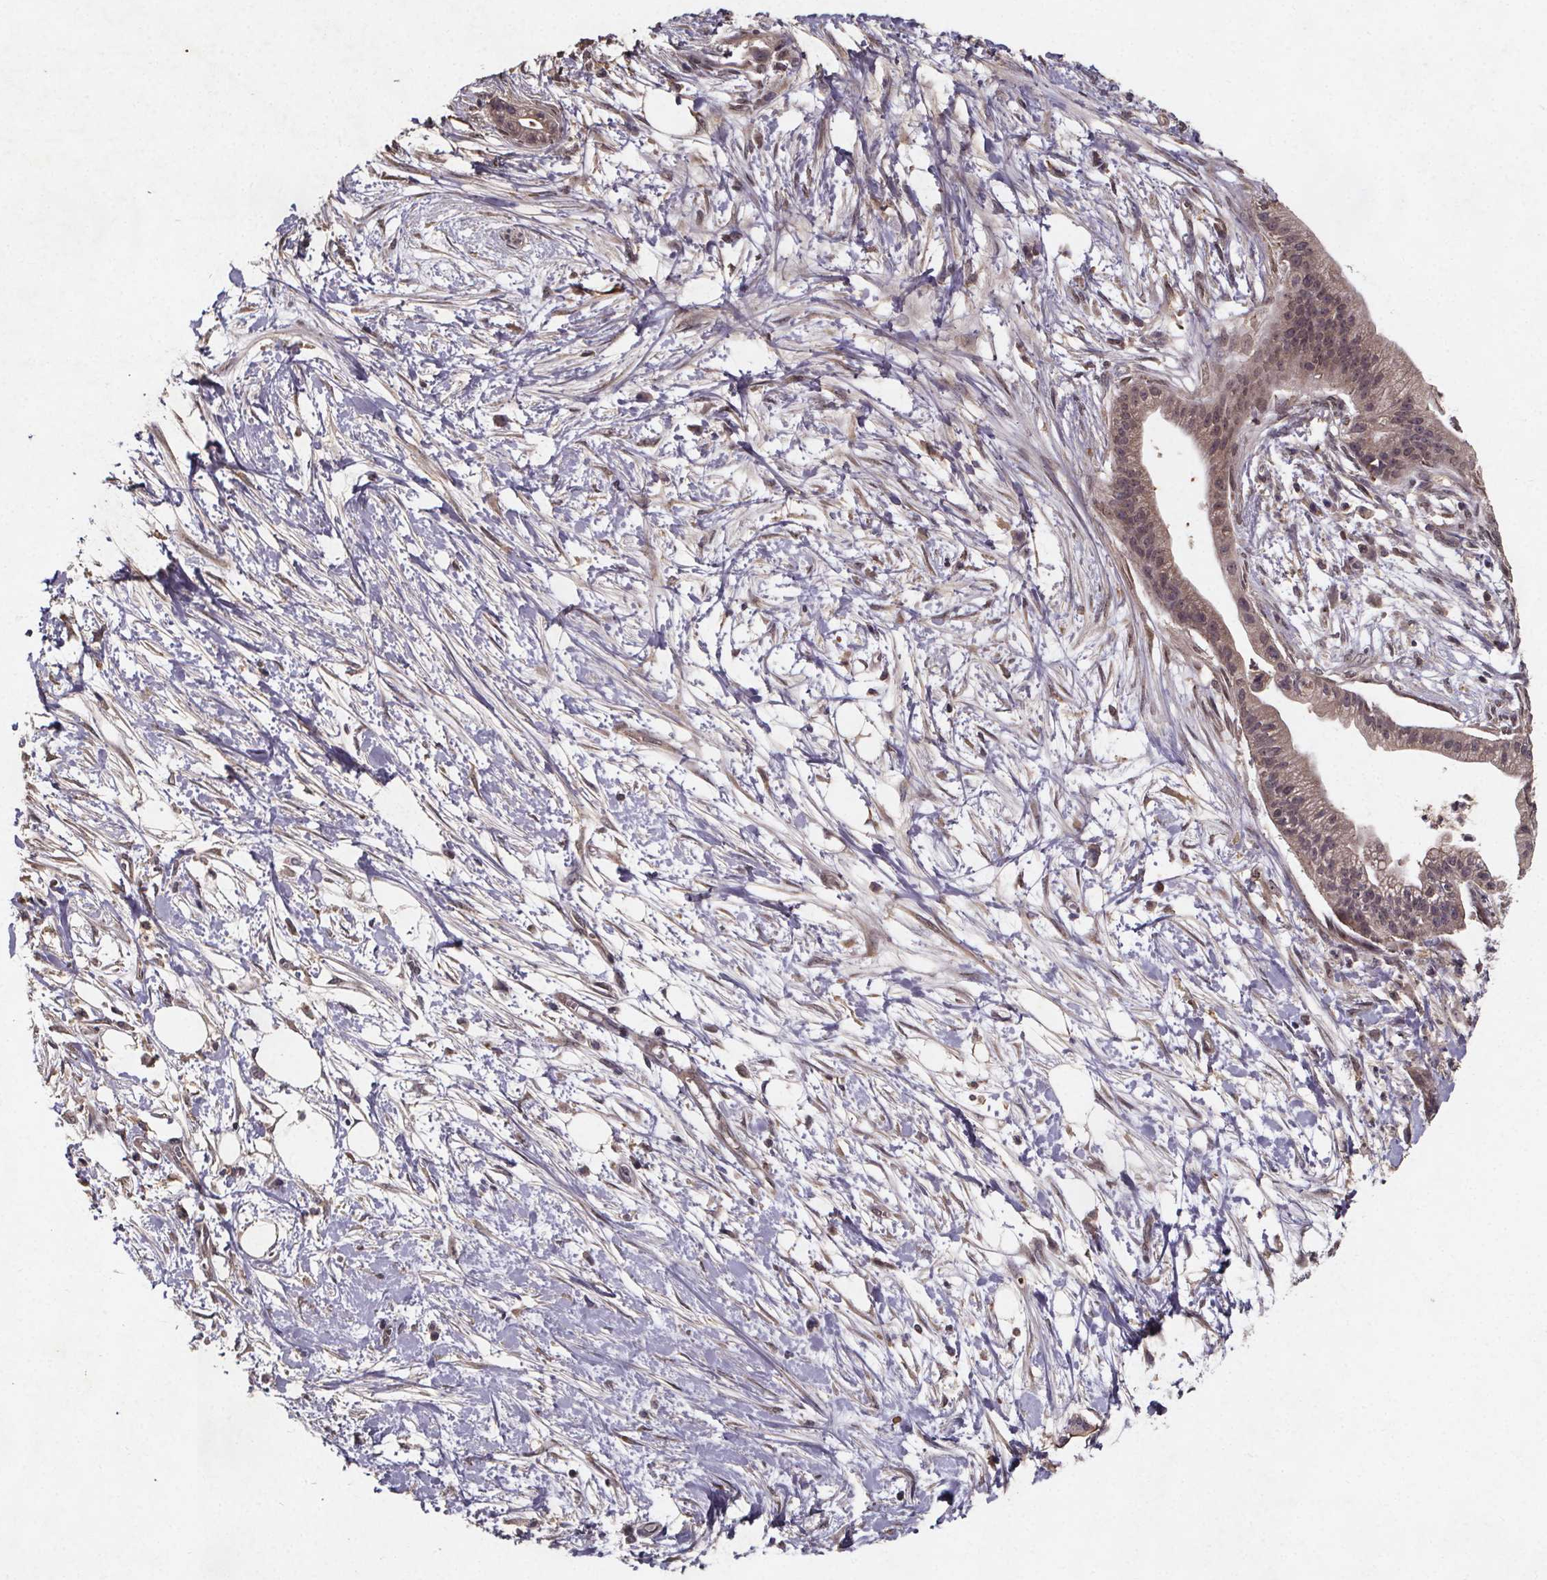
{"staining": {"intensity": "weak", "quantity": ">75%", "location": "cytoplasmic/membranous,nuclear"}, "tissue": "pancreatic cancer", "cell_type": "Tumor cells", "image_type": "cancer", "snomed": [{"axis": "morphology", "description": "Normal tissue, NOS"}, {"axis": "morphology", "description": "Adenocarcinoma, NOS"}, {"axis": "topography", "description": "Lymph node"}, {"axis": "topography", "description": "Pancreas"}], "caption": "Immunohistochemical staining of adenocarcinoma (pancreatic) exhibits weak cytoplasmic/membranous and nuclear protein positivity in about >75% of tumor cells.", "gene": "PIERCE2", "patient": {"sex": "female", "age": 58}}